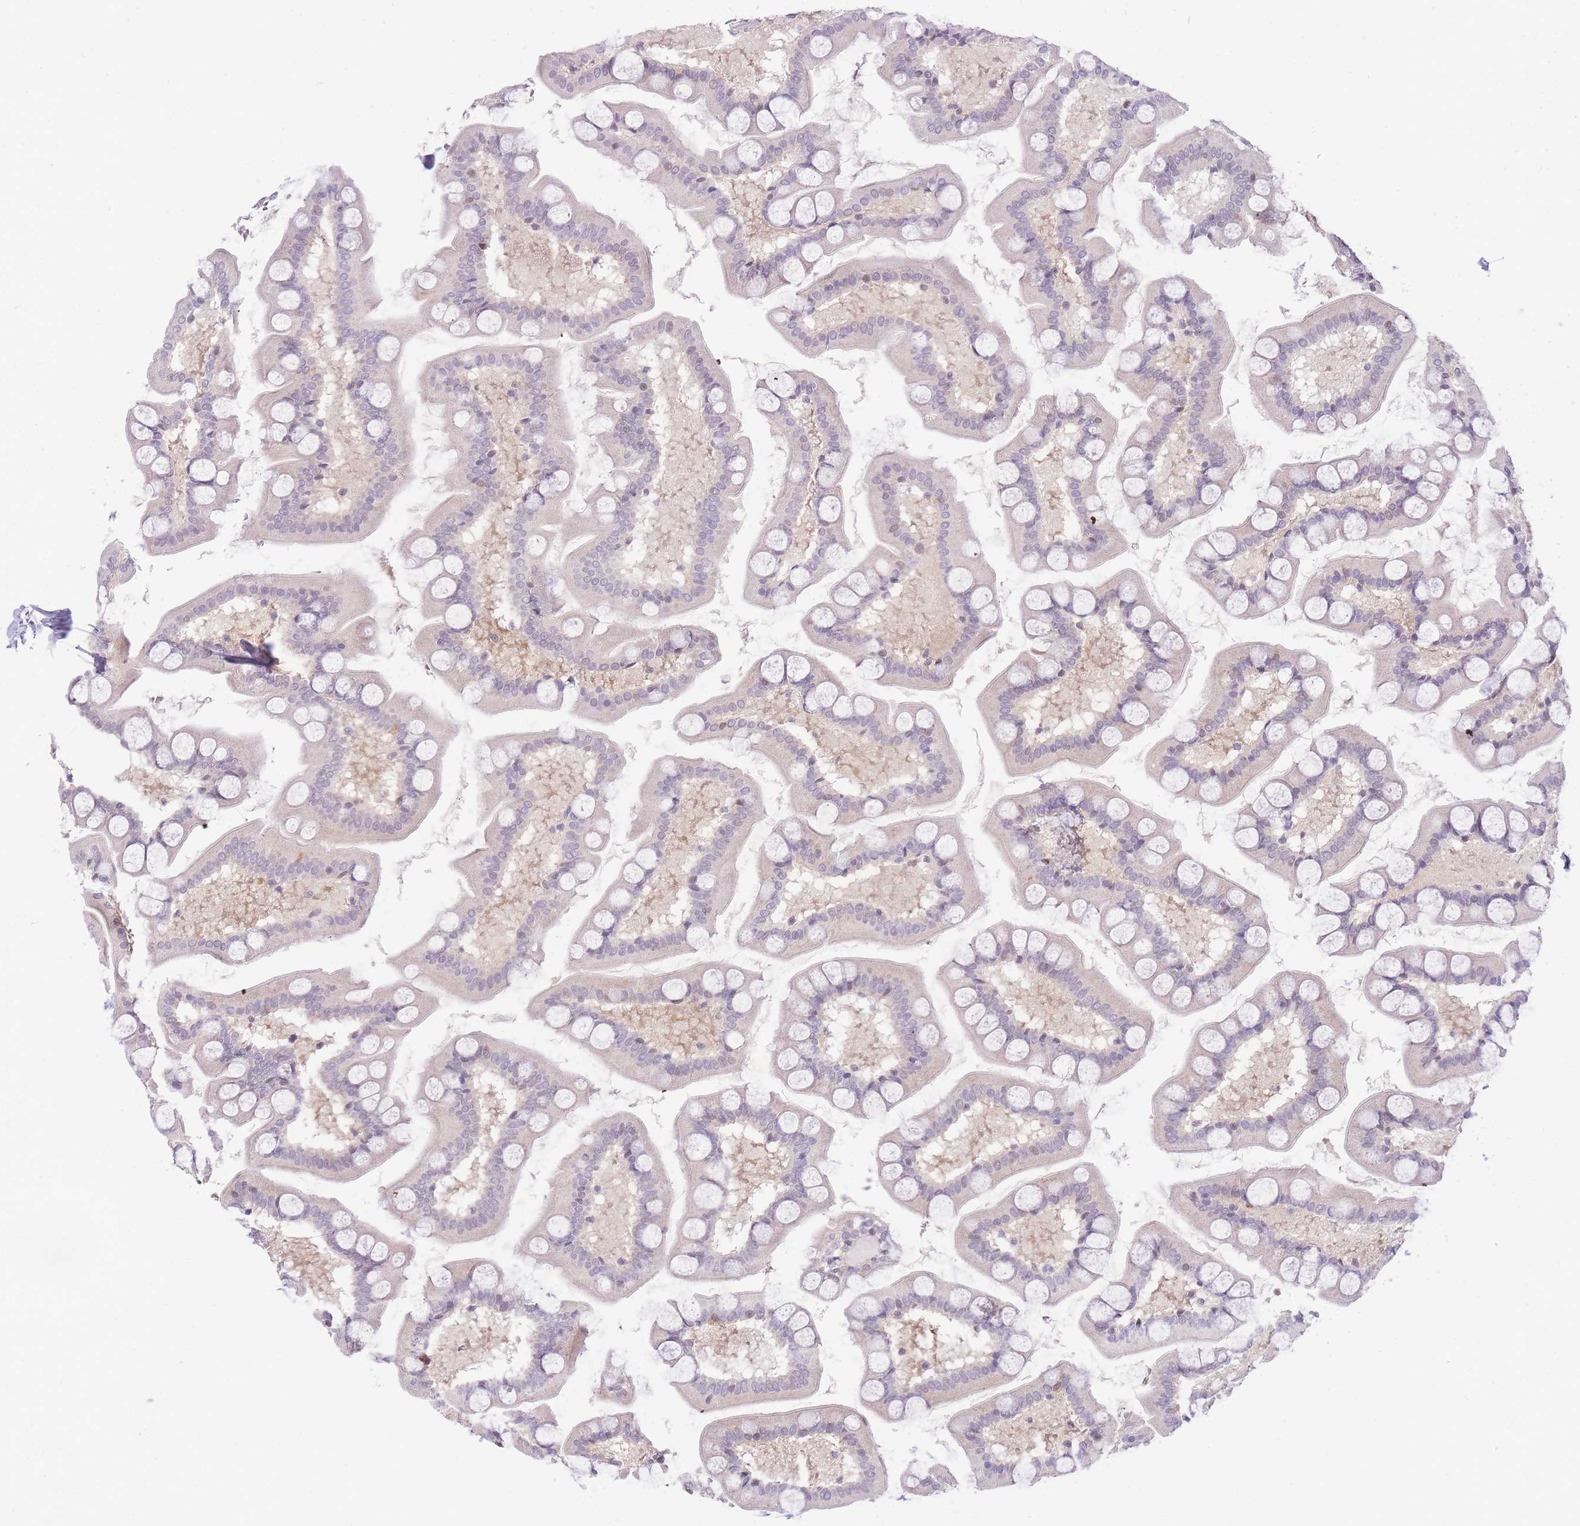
{"staining": {"intensity": "weak", "quantity": "<25%", "location": "cytoplasmic/membranous"}, "tissue": "small intestine", "cell_type": "Glandular cells", "image_type": "normal", "snomed": [{"axis": "morphology", "description": "Normal tissue, NOS"}, {"axis": "topography", "description": "Small intestine"}], "caption": "DAB immunohistochemical staining of unremarkable small intestine demonstrates no significant expression in glandular cells.", "gene": "STK39", "patient": {"sex": "male", "age": 41}}